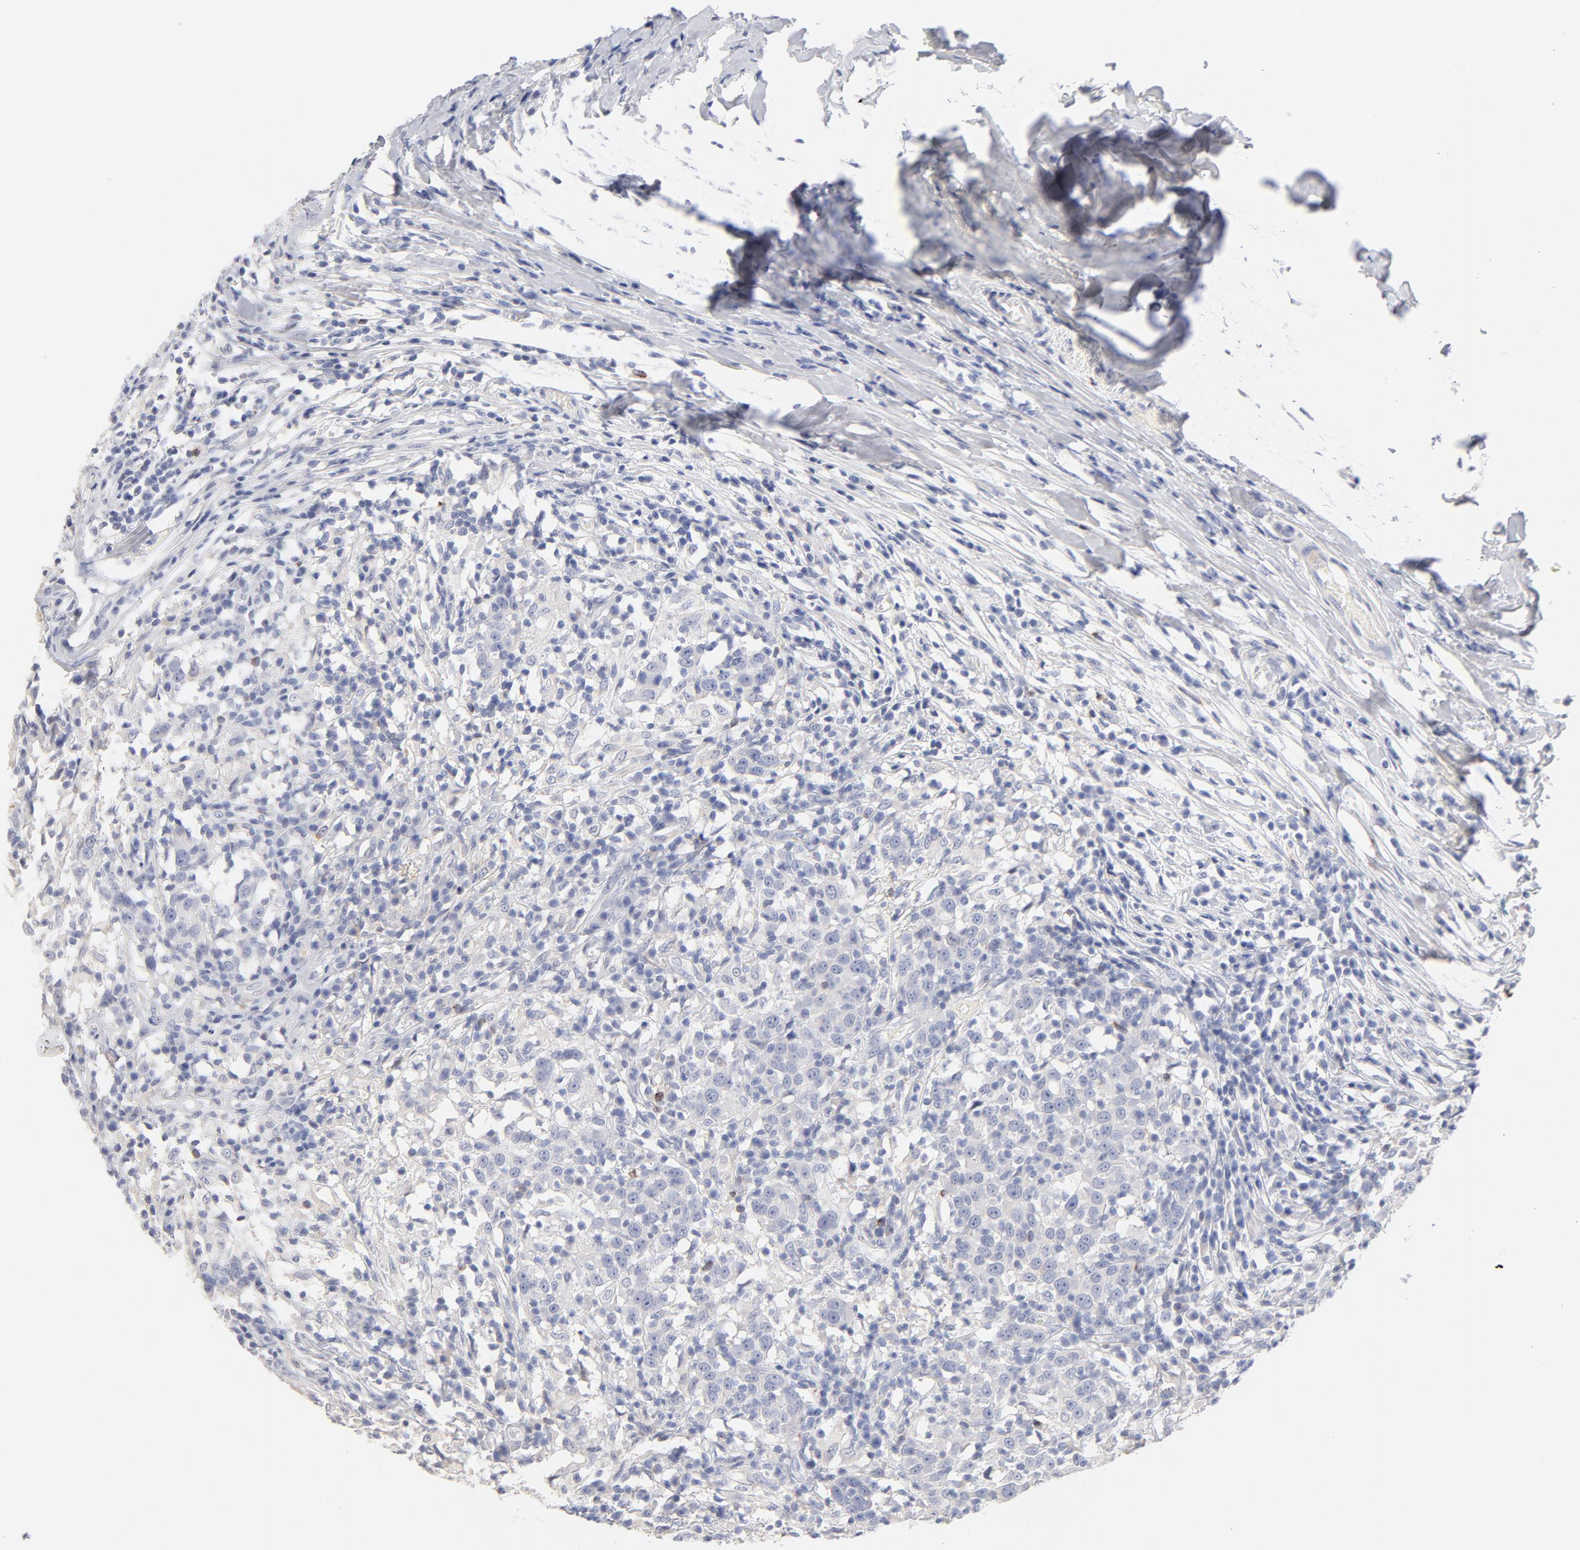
{"staining": {"intensity": "moderate", "quantity": "<25%", "location": "cytoplasmic/membranous"}, "tissue": "head and neck cancer", "cell_type": "Tumor cells", "image_type": "cancer", "snomed": [{"axis": "morphology", "description": "Adenocarcinoma, NOS"}, {"axis": "topography", "description": "Salivary gland"}, {"axis": "topography", "description": "Head-Neck"}], "caption": "Human adenocarcinoma (head and neck) stained with a brown dye displays moderate cytoplasmic/membranous positive staining in about <25% of tumor cells.", "gene": "MID1", "patient": {"sex": "female", "age": 65}}